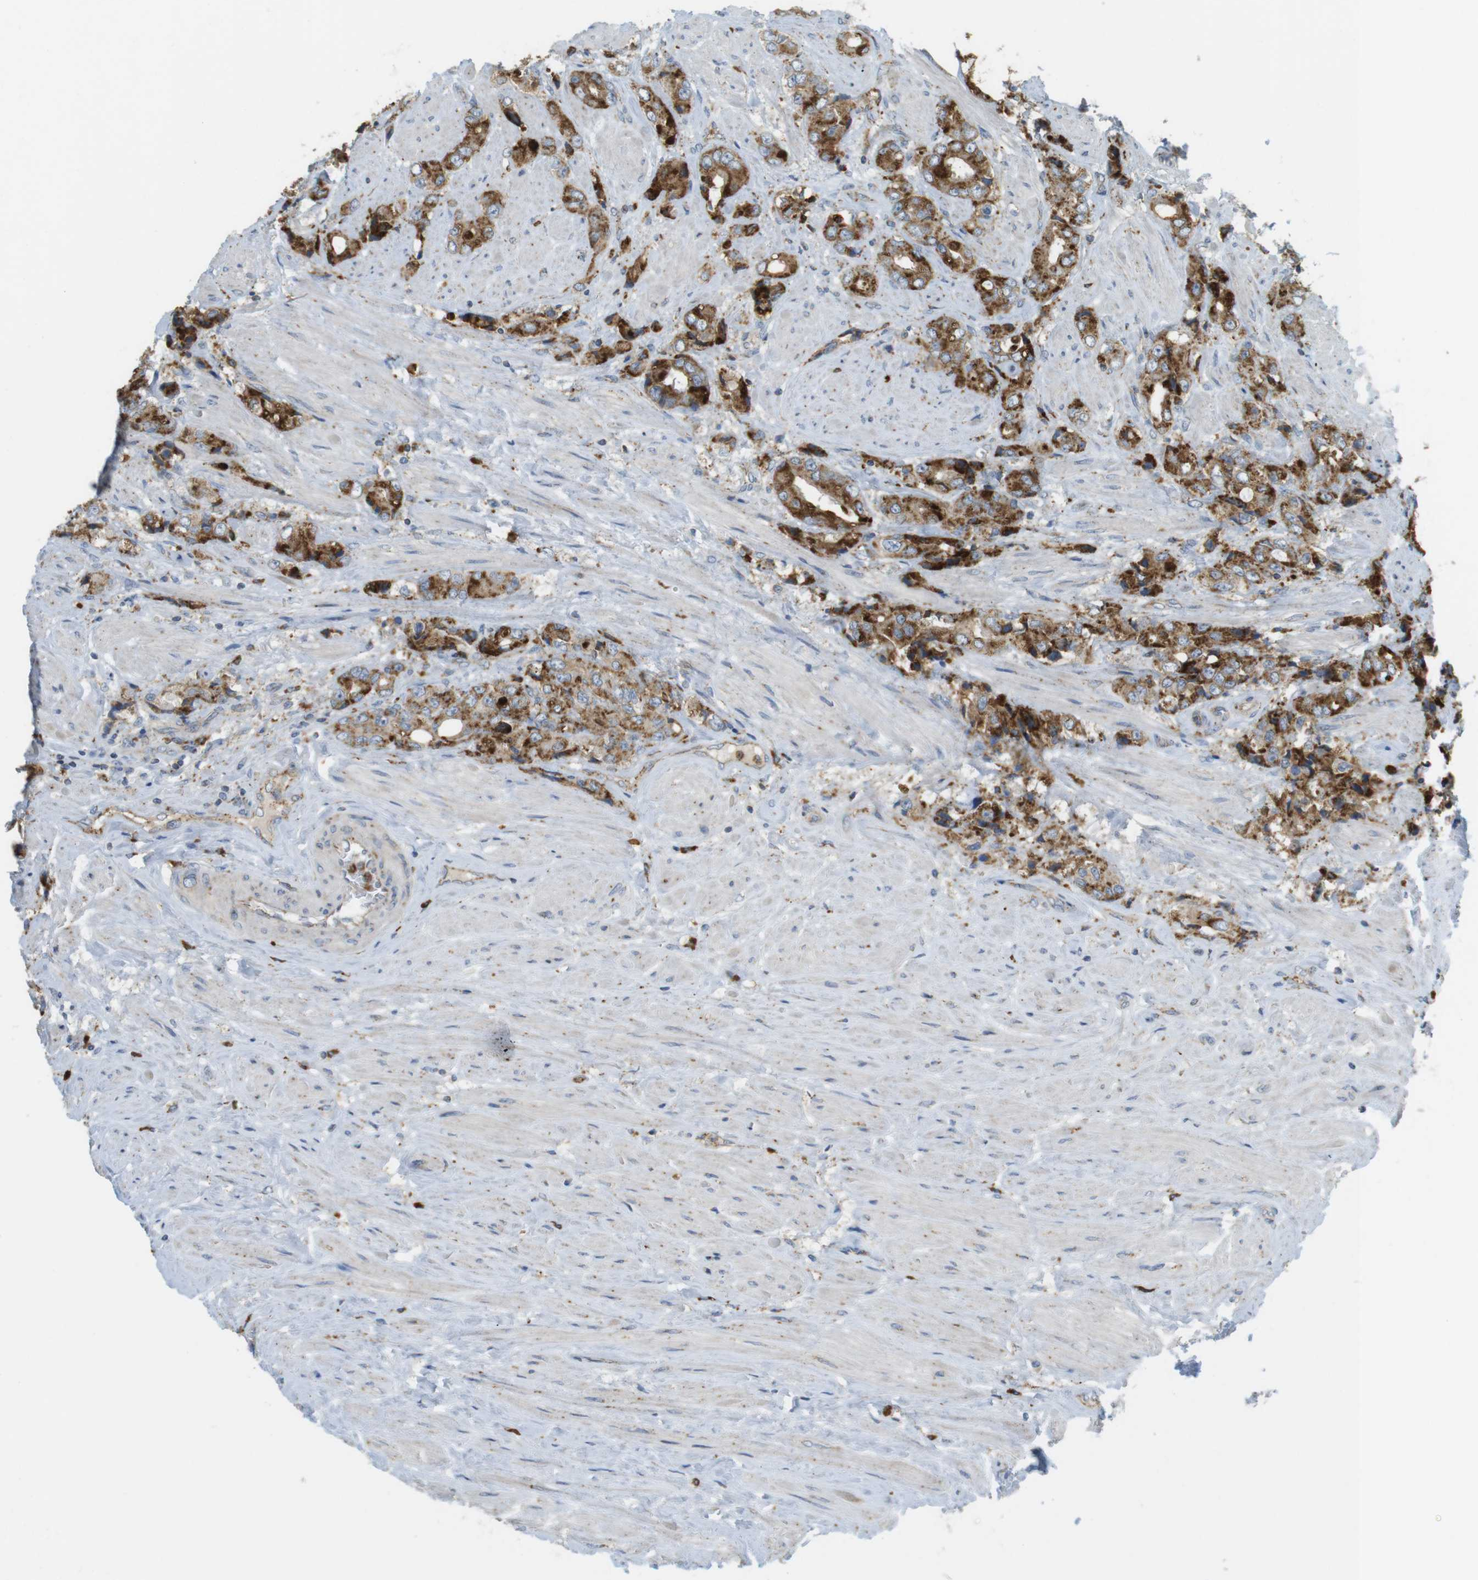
{"staining": {"intensity": "strong", "quantity": ">75%", "location": "cytoplasmic/membranous"}, "tissue": "prostate cancer", "cell_type": "Tumor cells", "image_type": "cancer", "snomed": [{"axis": "morphology", "description": "Adenocarcinoma, High grade"}, {"axis": "topography", "description": "Prostate"}], "caption": "High-magnification brightfield microscopy of adenocarcinoma (high-grade) (prostate) stained with DAB (3,3'-diaminobenzidine) (brown) and counterstained with hematoxylin (blue). tumor cells exhibit strong cytoplasmic/membranous expression is appreciated in about>75% of cells.", "gene": "LAMP1", "patient": {"sex": "male", "age": 61}}